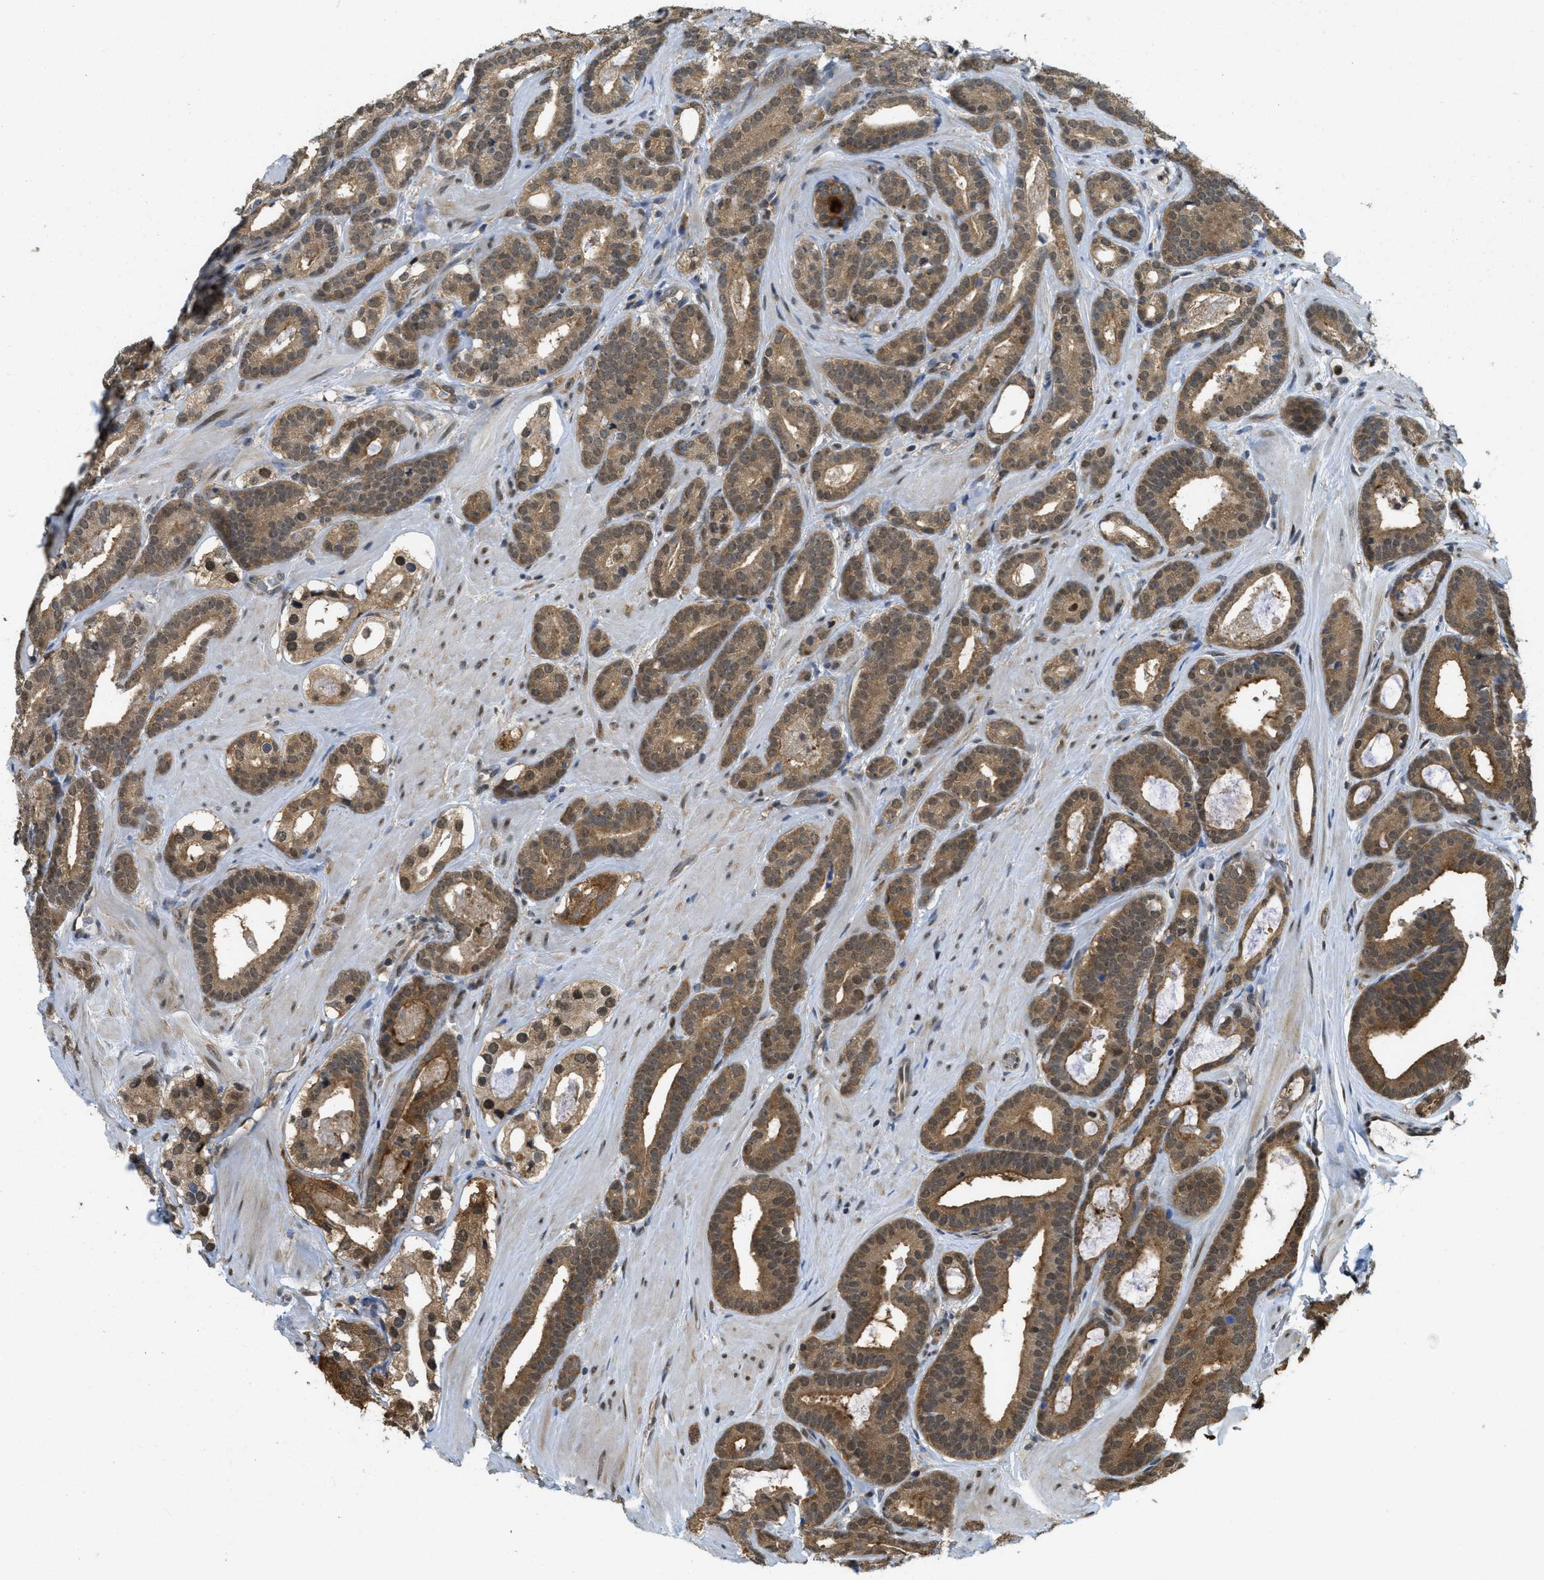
{"staining": {"intensity": "moderate", "quantity": ">75%", "location": "cytoplasmic/membranous,nuclear"}, "tissue": "prostate cancer", "cell_type": "Tumor cells", "image_type": "cancer", "snomed": [{"axis": "morphology", "description": "Adenocarcinoma, High grade"}, {"axis": "topography", "description": "Prostate"}], "caption": "Tumor cells exhibit medium levels of moderate cytoplasmic/membranous and nuclear positivity in about >75% of cells in human prostate high-grade adenocarcinoma. The staining was performed using DAB, with brown indicating positive protein expression. Nuclei are stained blue with hematoxylin.", "gene": "PSMC5", "patient": {"sex": "male", "age": 60}}